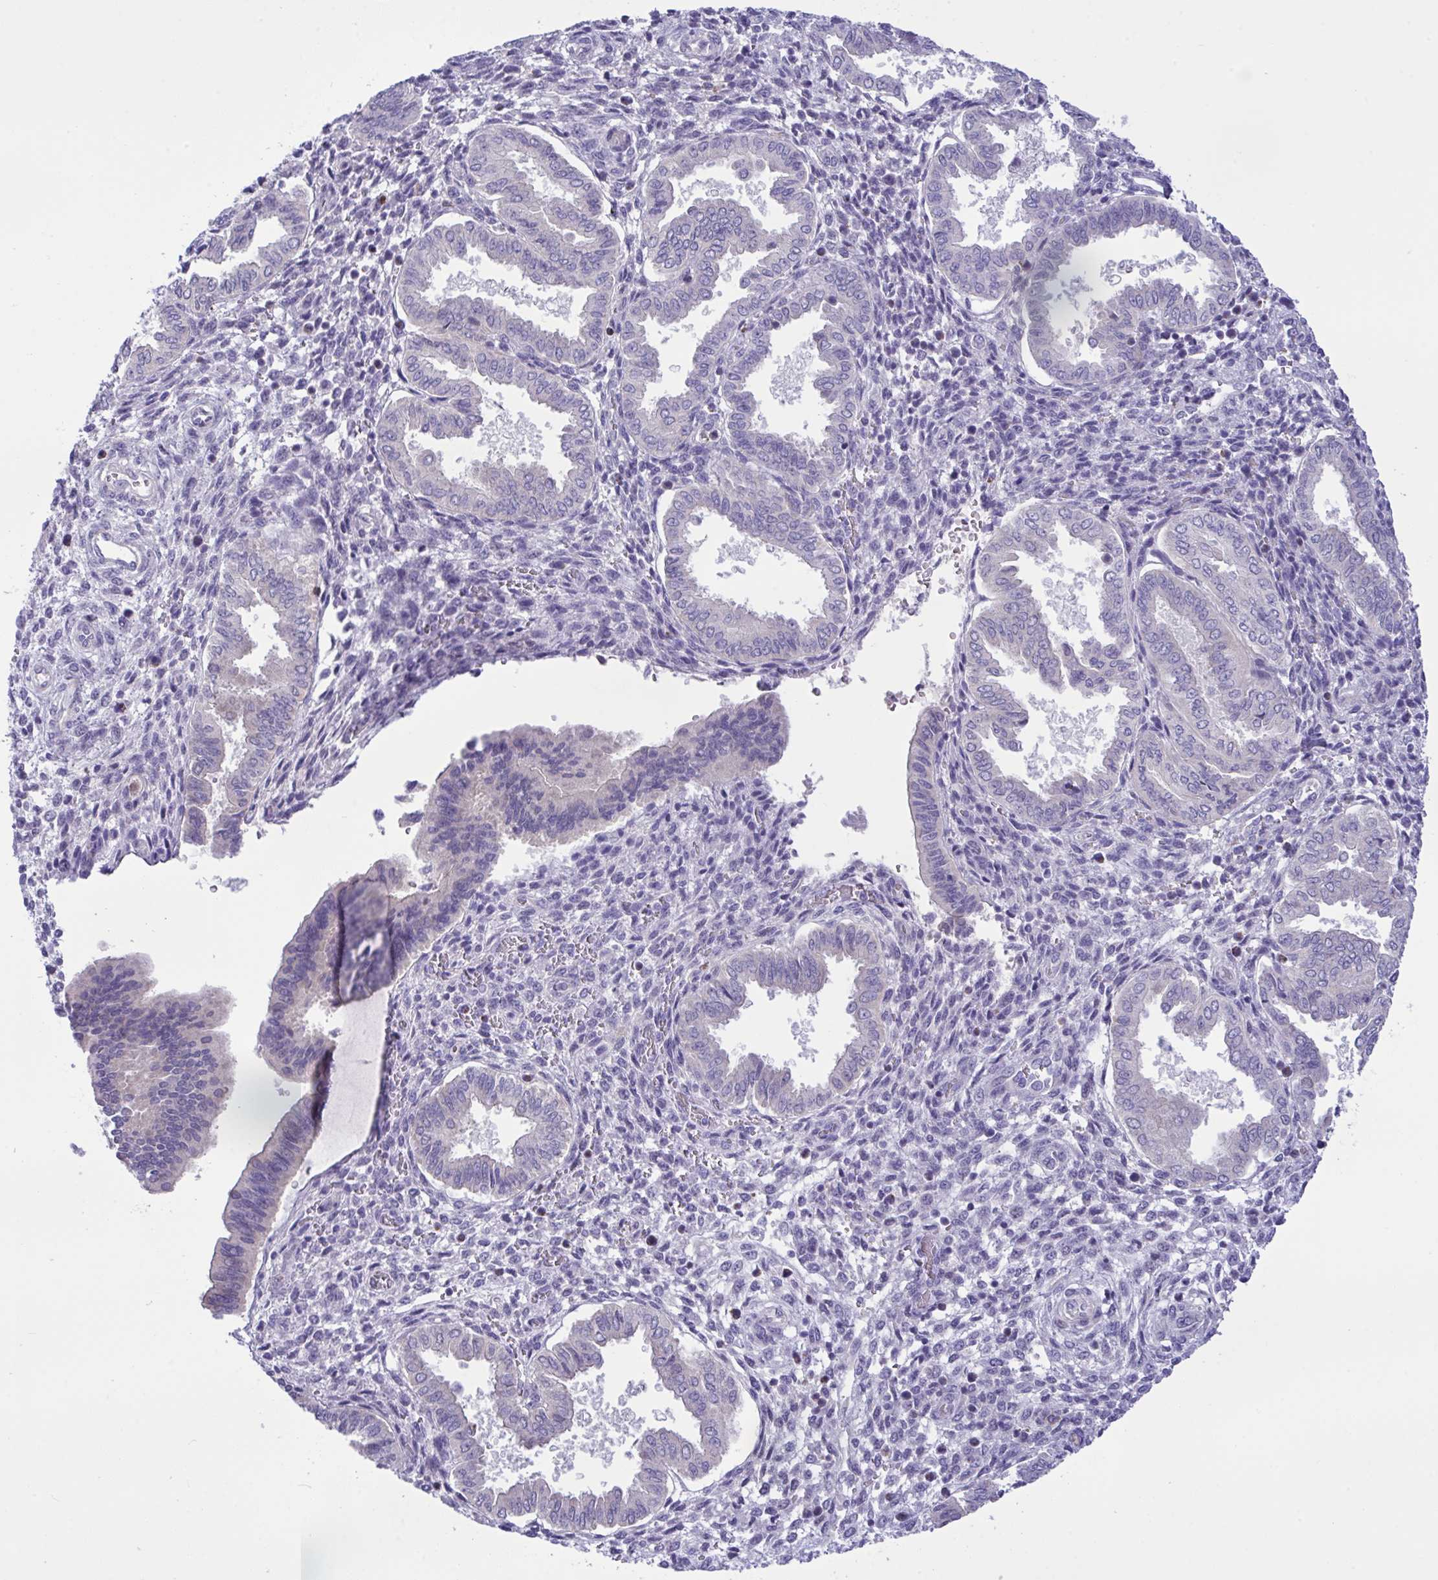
{"staining": {"intensity": "negative", "quantity": "none", "location": "none"}, "tissue": "endometrium", "cell_type": "Cells in endometrial stroma", "image_type": "normal", "snomed": [{"axis": "morphology", "description": "Normal tissue, NOS"}, {"axis": "topography", "description": "Endometrium"}], "caption": "Endometrium stained for a protein using IHC reveals no positivity cells in endometrial stroma.", "gene": "WDR97", "patient": {"sex": "female", "age": 24}}